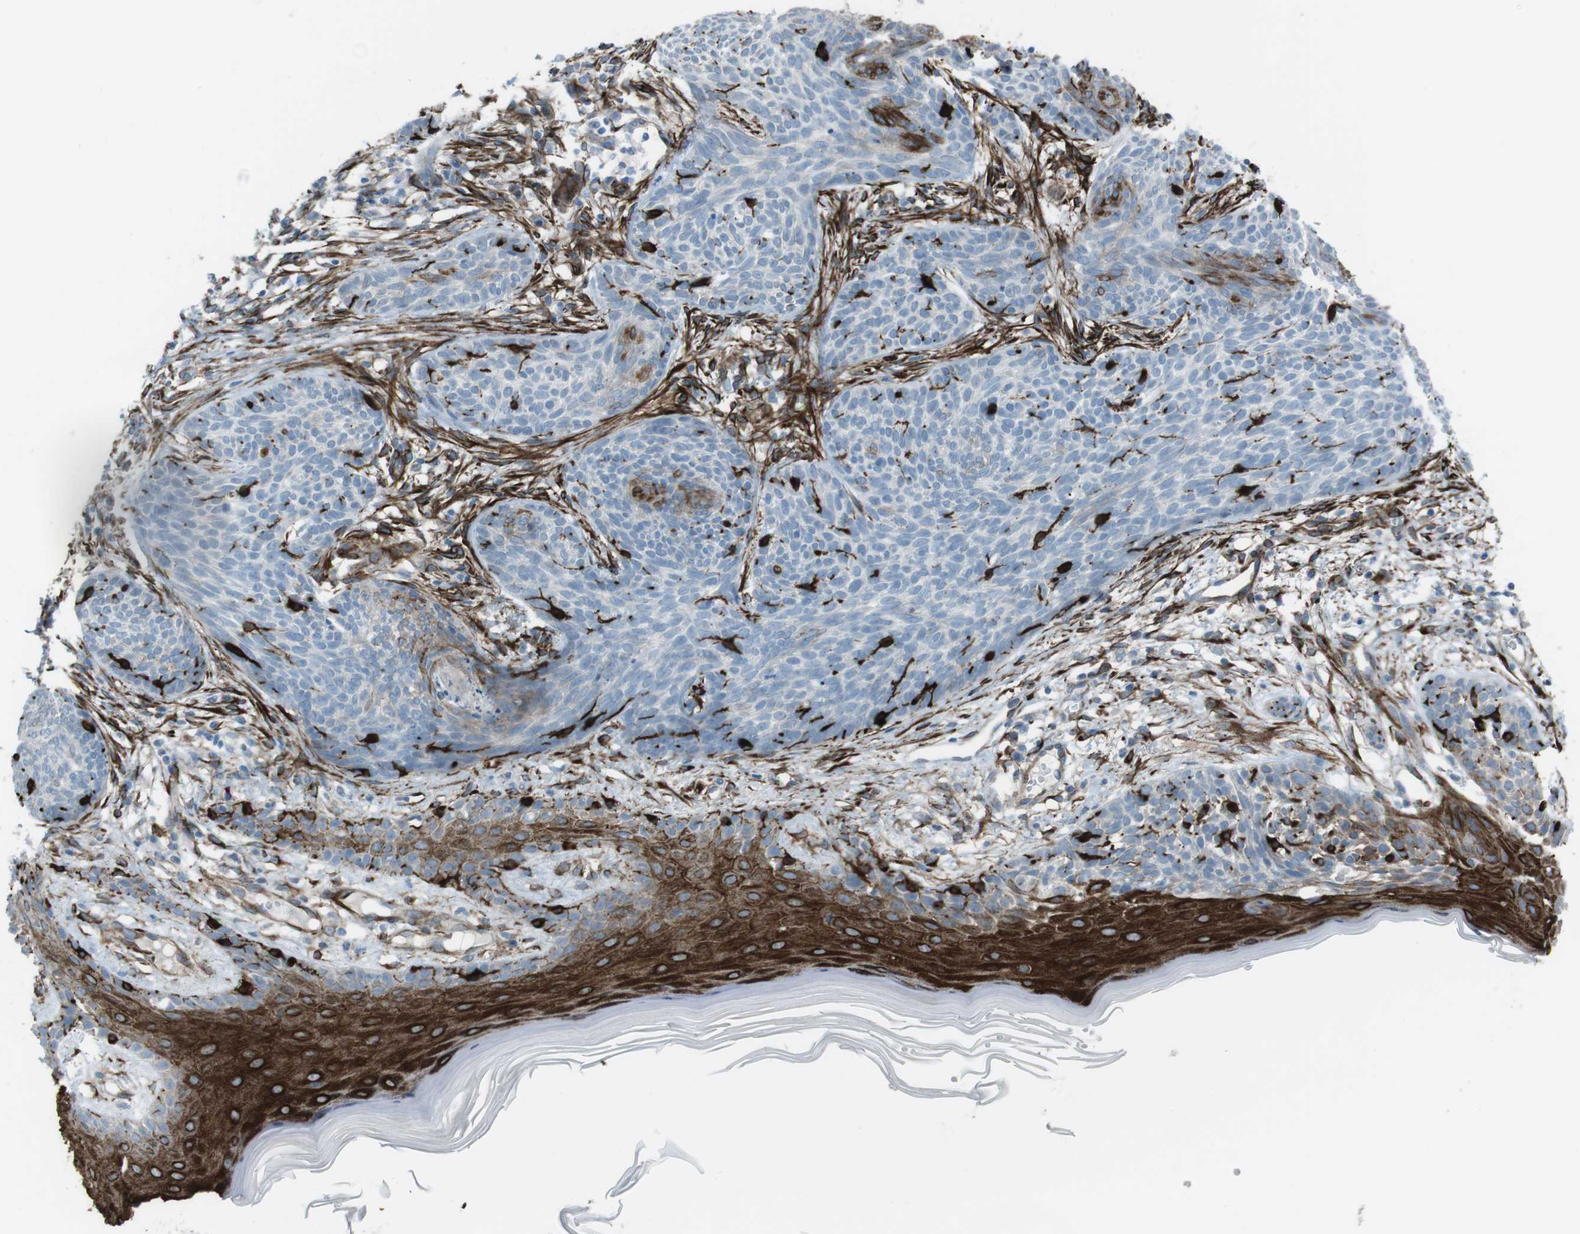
{"staining": {"intensity": "negative", "quantity": "none", "location": "none"}, "tissue": "skin cancer", "cell_type": "Tumor cells", "image_type": "cancer", "snomed": [{"axis": "morphology", "description": "Basal cell carcinoma"}, {"axis": "topography", "description": "Skin"}], "caption": "Tumor cells are negative for brown protein staining in skin basal cell carcinoma.", "gene": "TUBB2A", "patient": {"sex": "female", "age": 59}}